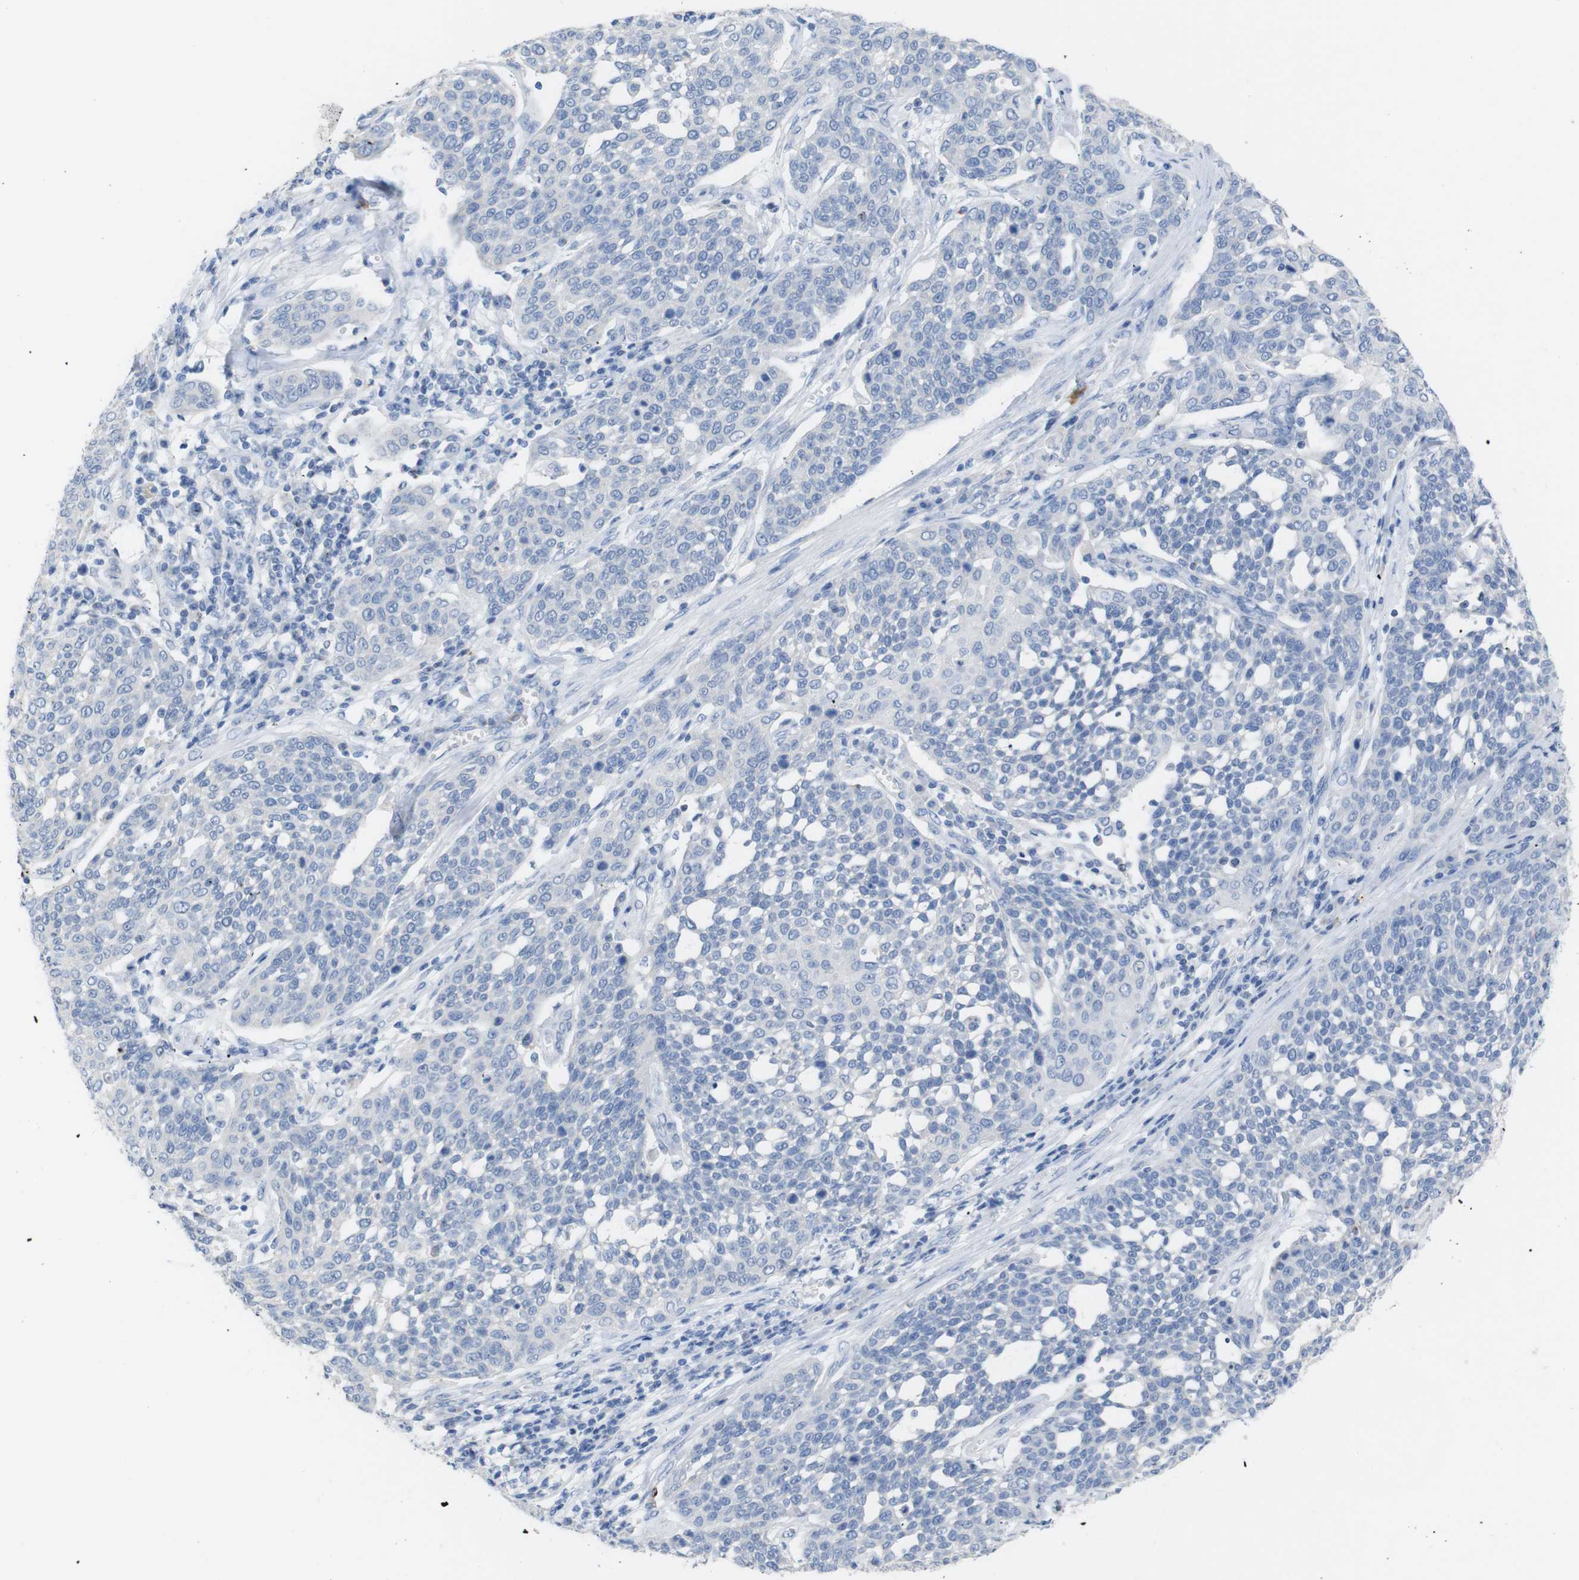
{"staining": {"intensity": "negative", "quantity": "none", "location": "none"}, "tissue": "cervical cancer", "cell_type": "Tumor cells", "image_type": "cancer", "snomed": [{"axis": "morphology", "description": "Squamous cell carcinoma, NOS"}, {"axis": "topography", "description": "Cervix"}], "caption": "Immunohistochemical staining of human cervical cancer (squamous cell carcinoma) shows no significant staining in tumor cells. The staining is performed using DAB brown chromogen with nuclei counter-stained in using hematoxylin.", "gene": "LAG3", "patient": {"sex": "female", "age": 34}}